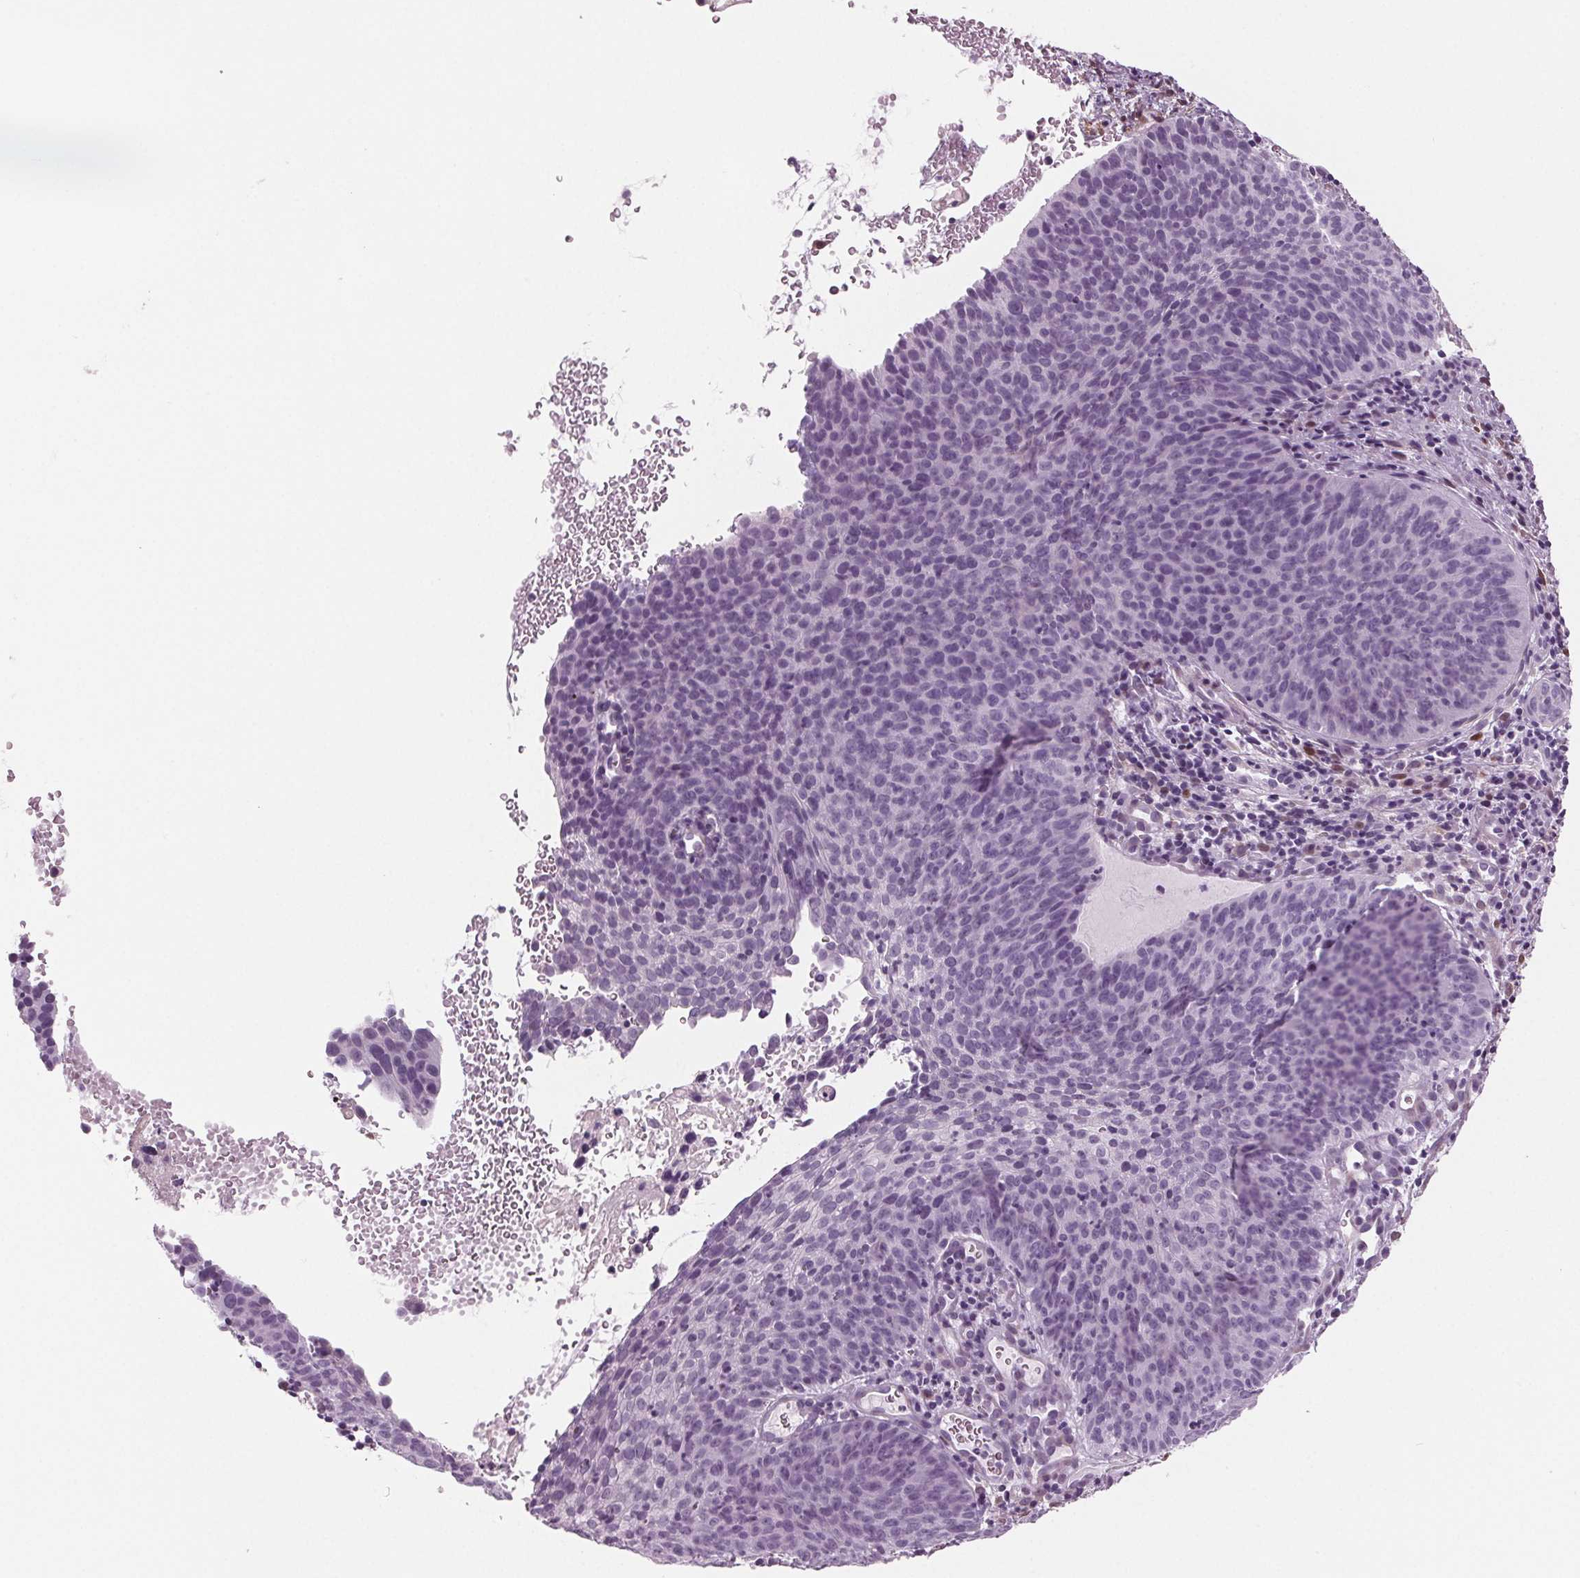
{"staining": {"intensity": "negative", "quantity": "none", "location": "none"}, "tissue": "cervical cancer", "cell_type": "Tumor cells", "image_type": "cancer", "snomed": [{"axis": "morphology", "description": "Squamous cell carcinoma, NOS"}, {"axis": "topography", "description": "Cervix"}], "caption": "Protein analysis of cervical cancer demonstrates no significant staining in tumor cells. (DAB immunohistochemistry with hematoxylin counter stain).", "gene": "BHLHE22", "patient": {"sex": "female", "age": 35}}